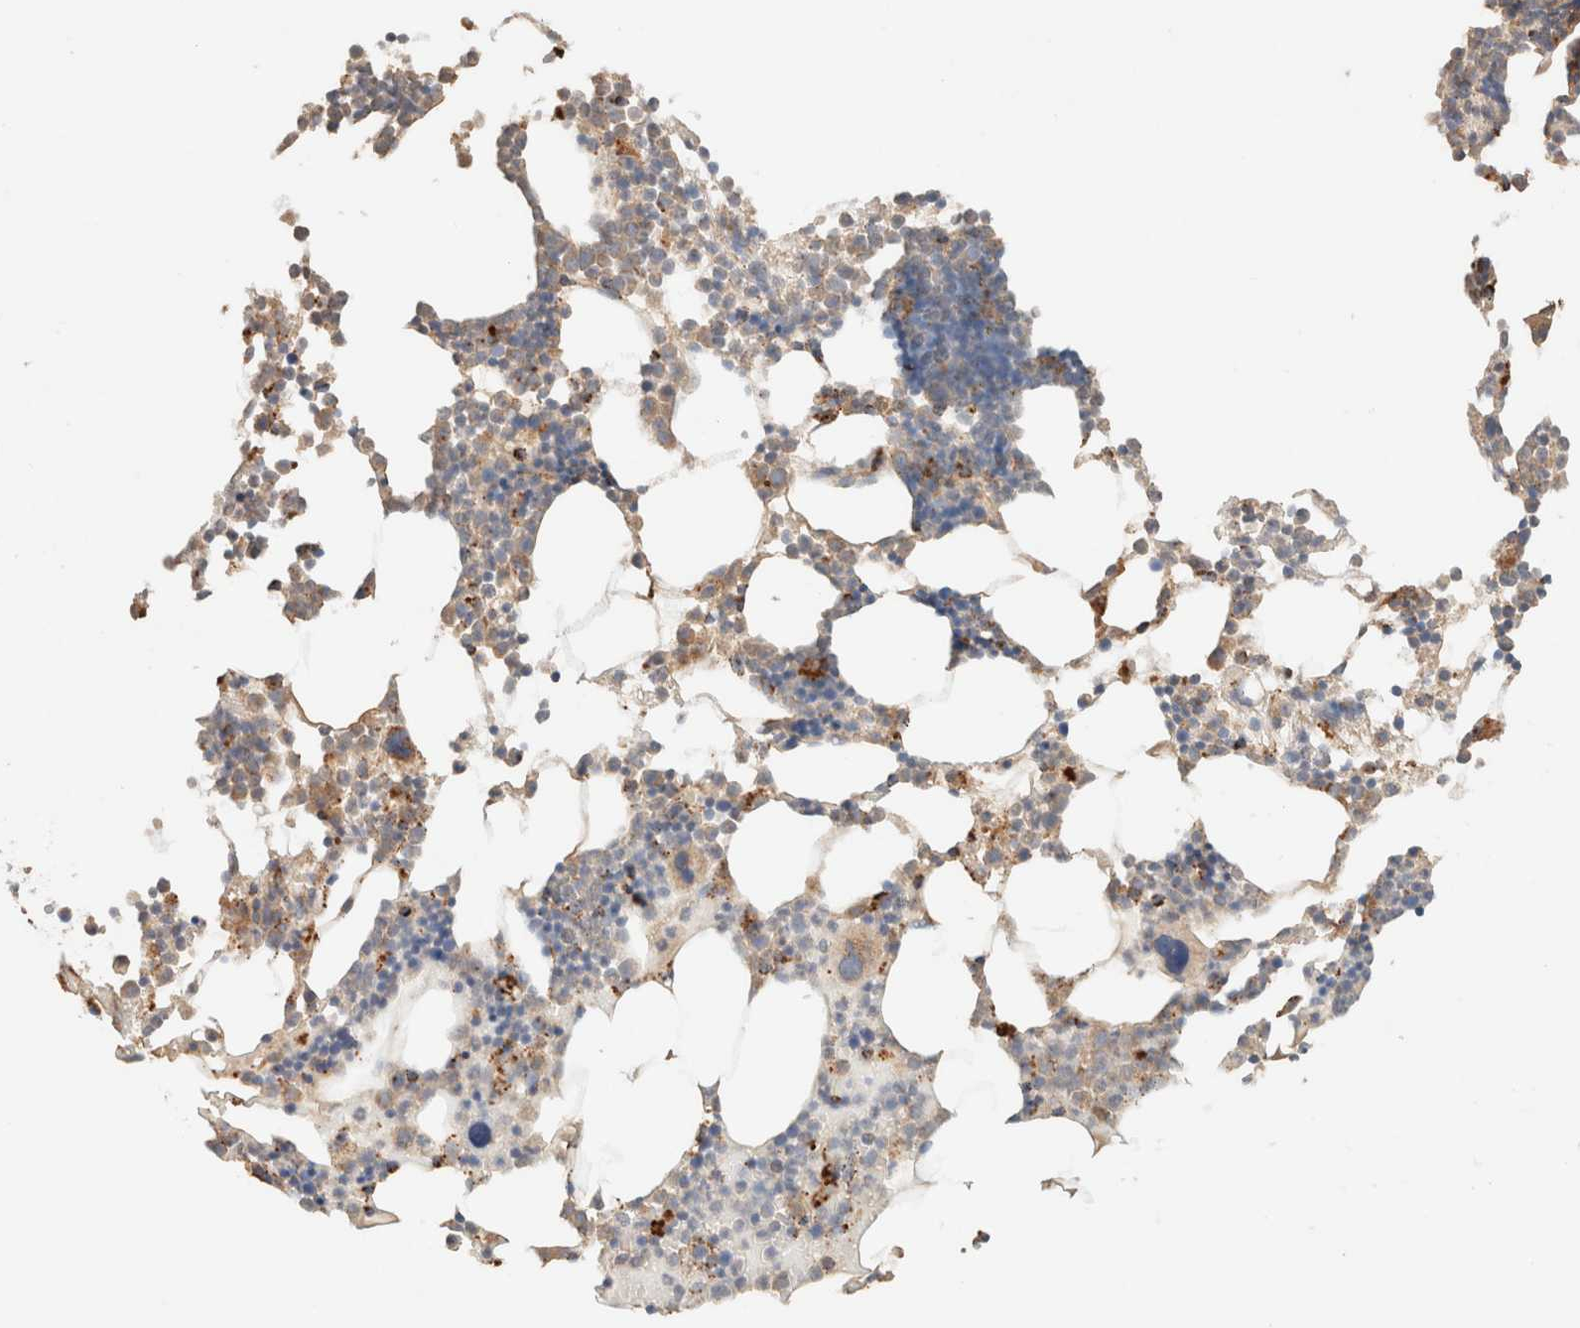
{"staining": {"intensity": "weak", "quantity": "25%-75%", "location": "cytoplasmic/membranous"}, "tissue": "bone marrow", "cell_type": "Hematopoietic cells", "image_type": "normal", "snomed": [{"axis": "morphology", "description": "Normal tissue, NOS"}, {"axis": "morphology", "description": "Inflammation, NOS"}, {"axis": "topography", "description": "Bone marrow"}], "caption": "Bone marrow stained for a protein (brown) displays weak cytoplasmic/membranous positive expression in about 25%-75% of hematopoietic cells.", "gene": "CTSC", "patient": {"sex": "male", "age": 68}}